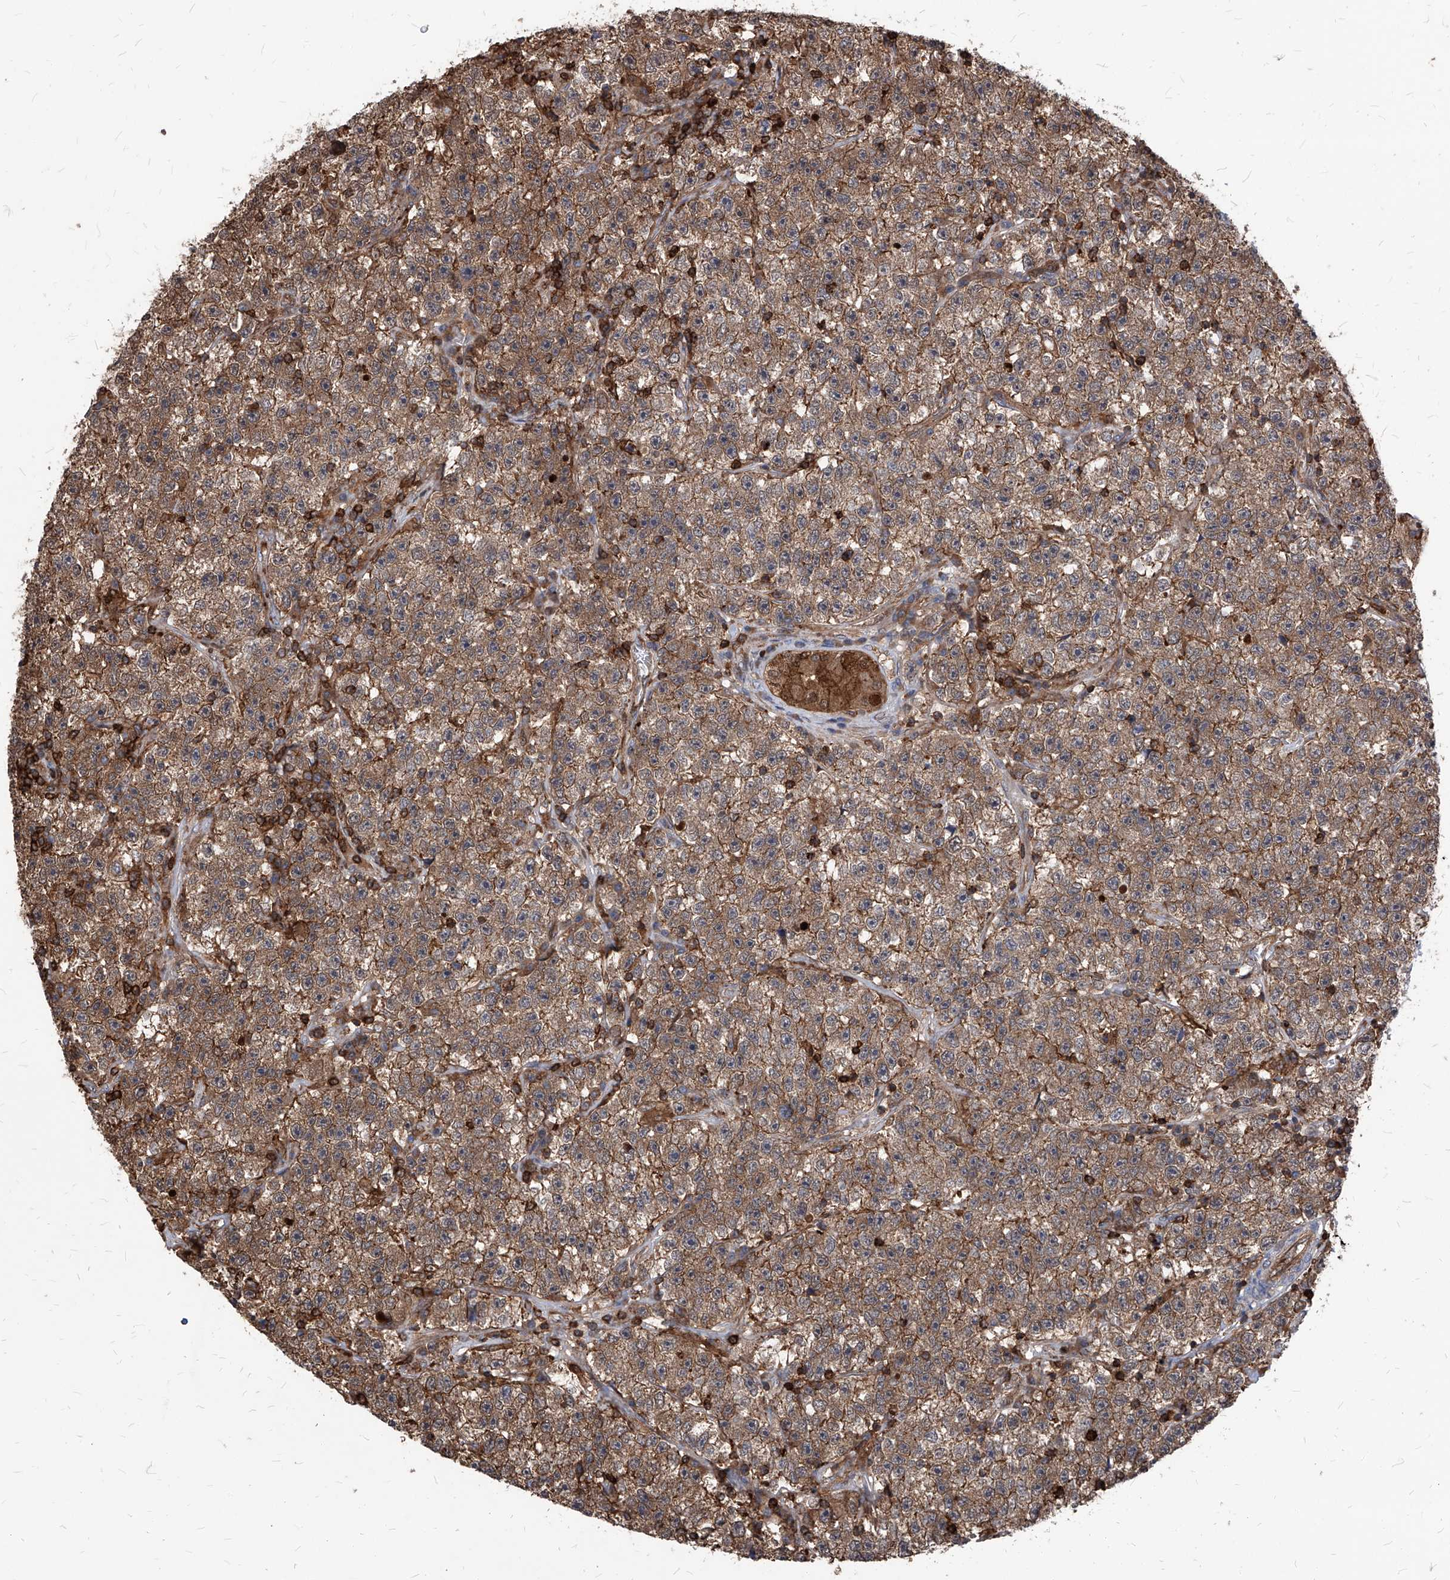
{"staining": {"intensity": "moderate", "quantity": ">75%", "location": "cytoplasmic/membranous"}, "tissue": "testis cancer", "cell_type": "Tumor cells", "image_type": "cancer", "snomed": [{"axis": "morphology", "description": "Seminoma, NOS"}, {"axis": "topography", "description": "Testis"}], "caption": "A brown stain labels moderate cytoplasmic/membranous positivity of a protein in human seminoma (testis) tumor cells. Immunohistochemistry (ihc) stains the protein of interest in brown and the nuclei are stained blue.", "gene": "ABRACL", "patient": {"sex": "male", "age": 22}}